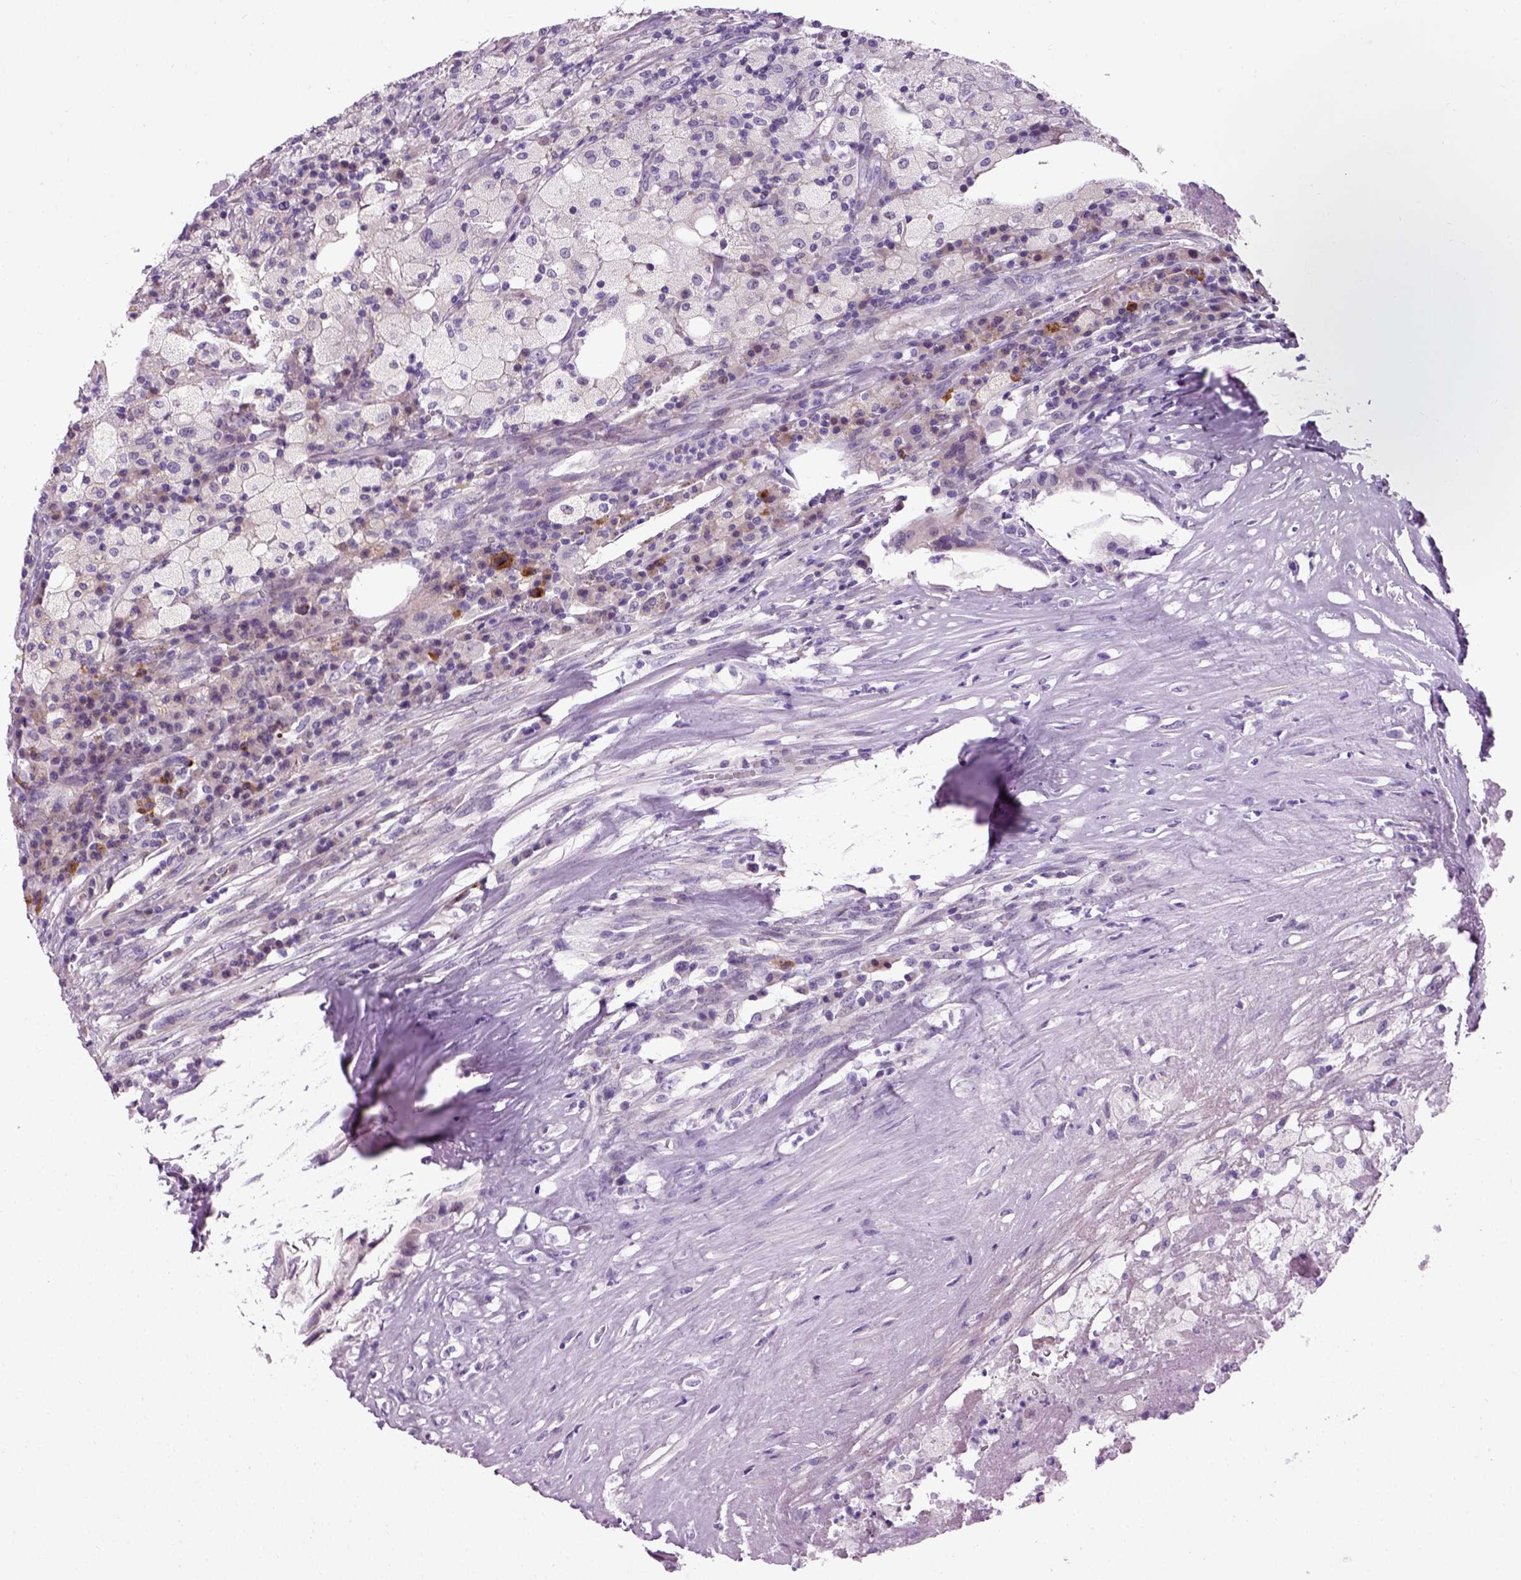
{"staining": {"intensity": "negative", "quantity": "none", "location": "none"}, "tissue": "testis cancer", "cell_type": "Tumor cells", "image_type": "cancer", "snomed": [{"axis": "morphology", "description": "Necrosis, NOS"}, {"axis": "morphology", "description": "Carcinoma, Embryonal, NOS"}, {"axis": "topography", "description": "Testis"}], "caption": "Tumor cells show no significant staining in testis embryonal carcinoma.", "gene": "SCG5", "patient": {"sex": "male", "age": 19}}